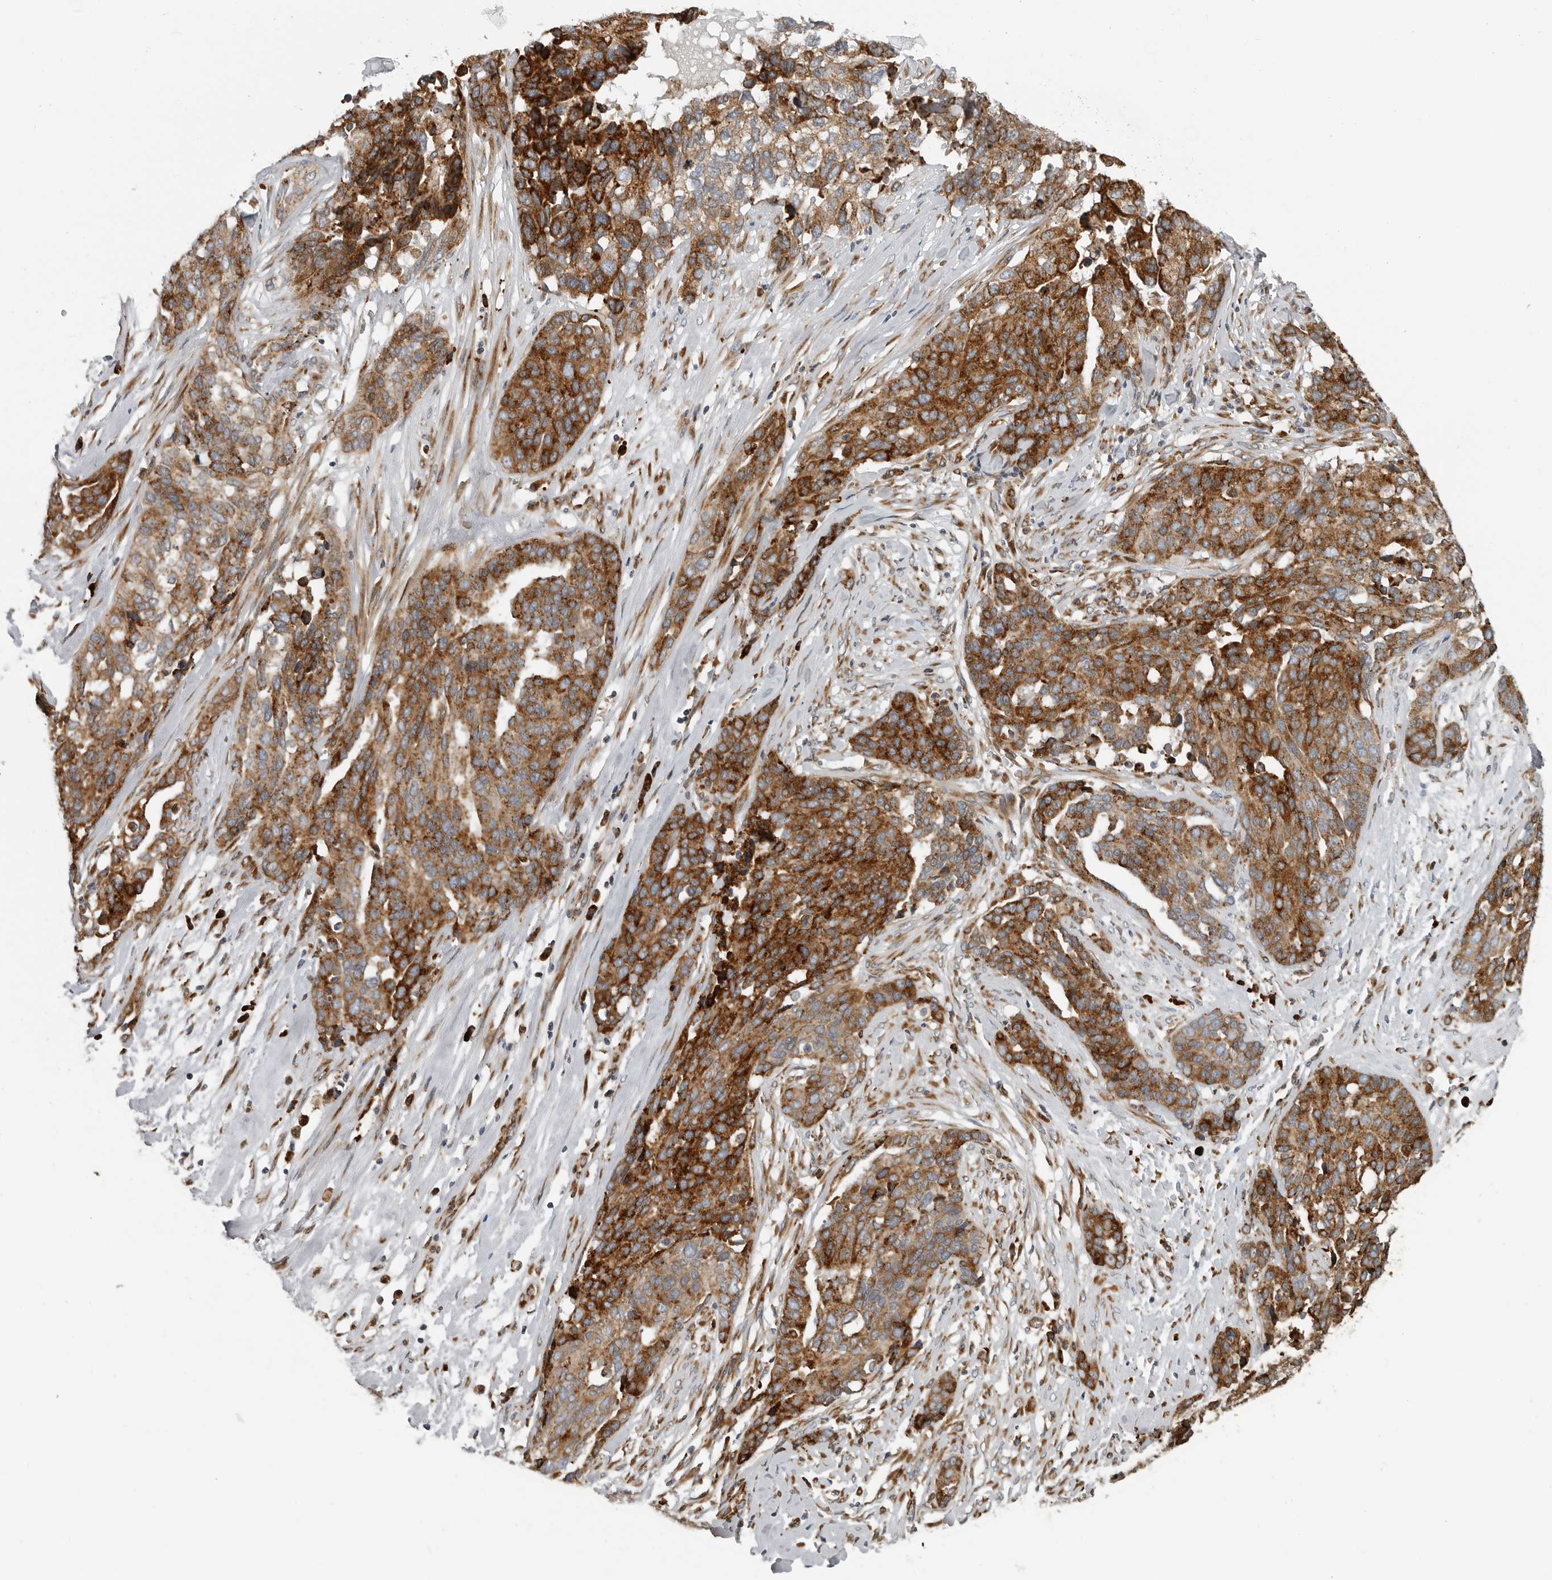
{"staining": {"intensity": "strong", "quantity": ">75%", "location": "cytoplasmic/membranous"}, "tissue": "ovarian cancer", "cell_type": "Tumor cells", "image_type": "cancer", "snomed": [{"axis": "morphology", "description": "Cystadenocarcinoma, serous, NOS"}, {"axis": "topography", "description": "Ovary"}], "caption": "IHC of serous cystadenocarcinoma (ovarian) demonstrates high levels of strong cytoplasmic/membranous positivity in approximately >75% of tumor cells.", "gene": "ALPK2", "patient": {"sex": "female", "age": 44}}